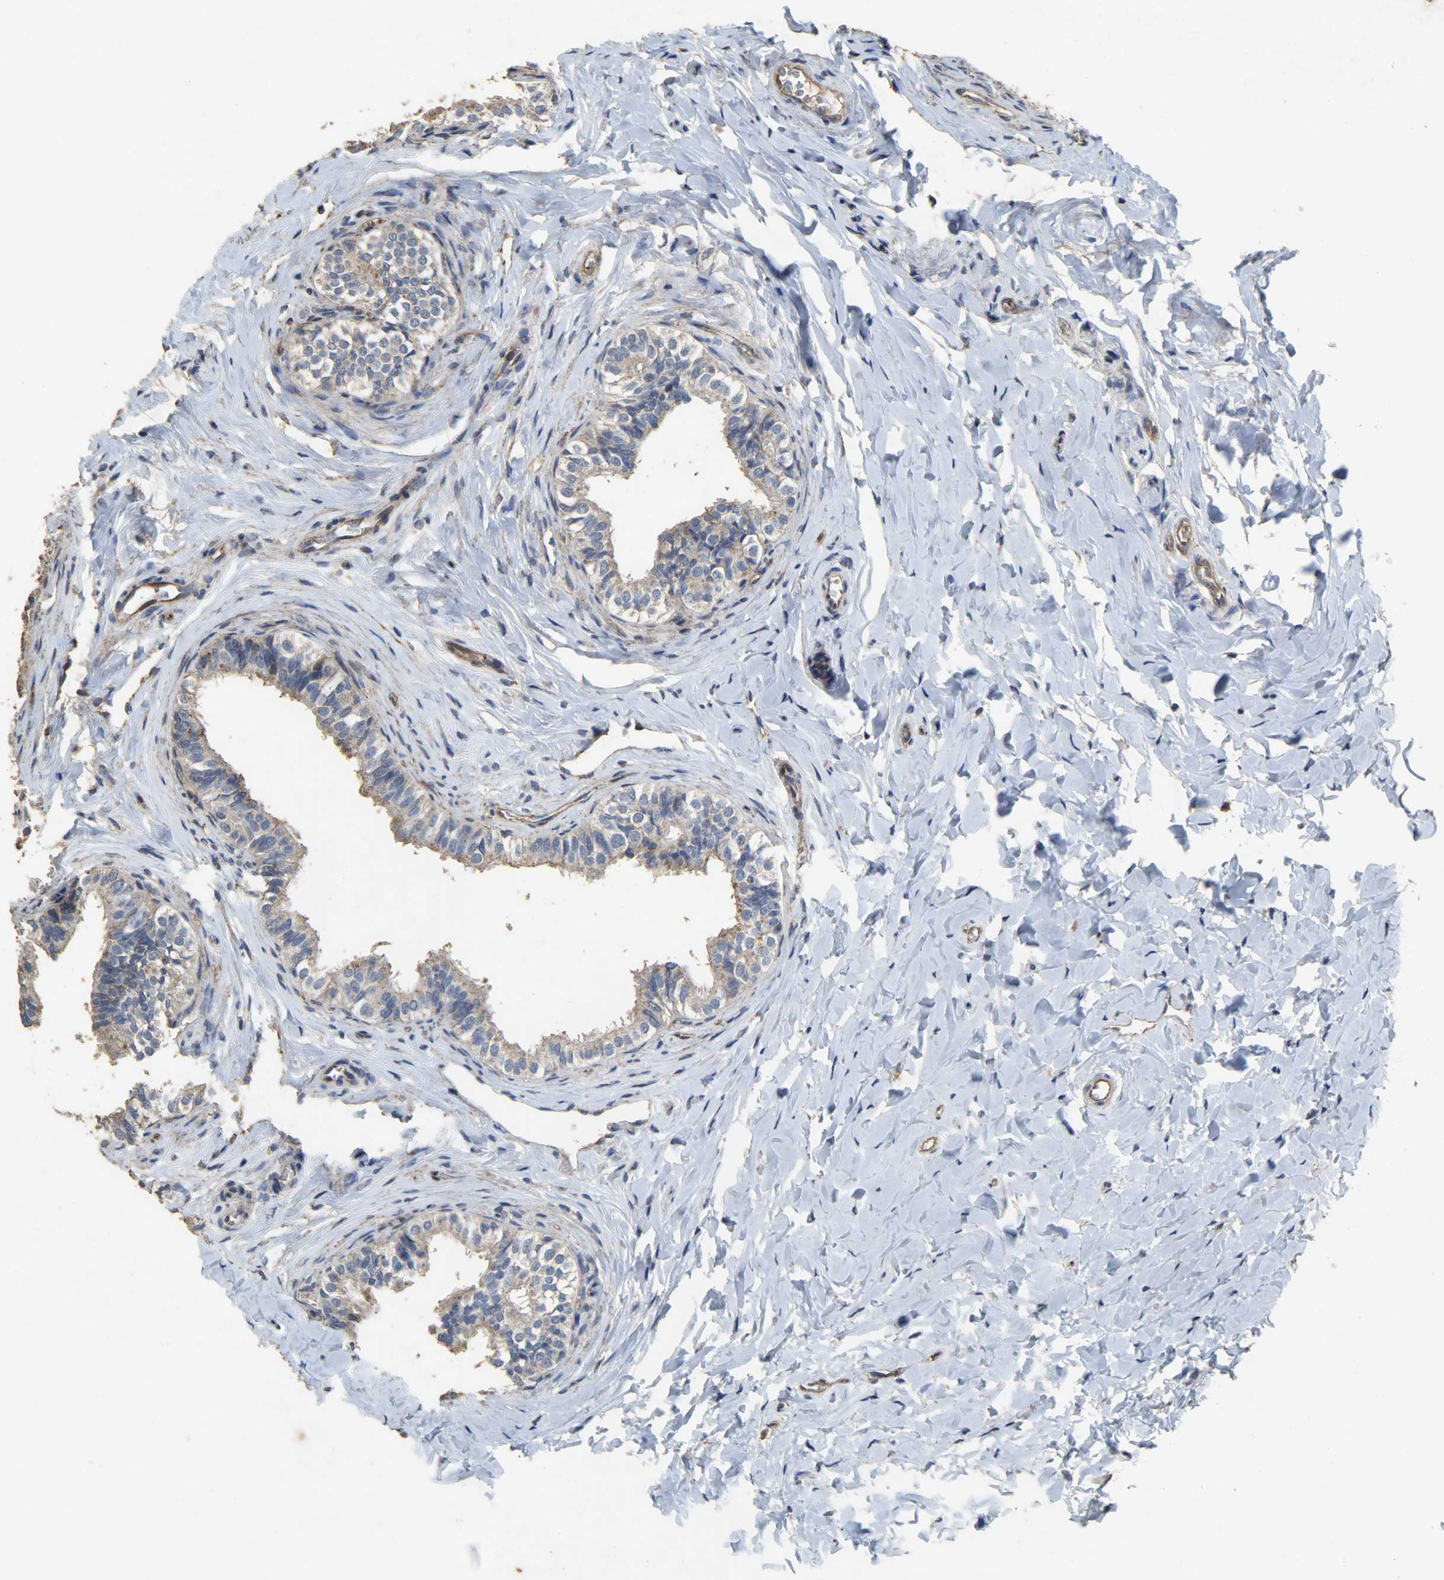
{"staining": {"intensity": "strong", "quantity": ">75%", "location": "cytoplasmic/membranous"}, "tissue": "epididymis", "cell_type": "Glandular cells", "image_type": "normal", "snomed": [{"axis": "morphology", "description": "Normal tissue, NOS"}, {"axis": "topography", "description": "Soft tissue"}, {"axis": "topography", "description": "Epididymis"}], "caption": "Epididymis stained with DAB immunohistochemistry reveals high levels of strong cytoplasmic/membranous staining in approximately >75% of glandular cells. The staining was performed using DAB to visualize the protein expression in brown, while the nuclei were stained in blue with hematoxylin (Magnification: 20x).", "gene": "TPM4", "patient": {"sex": "male", "age": 26}}